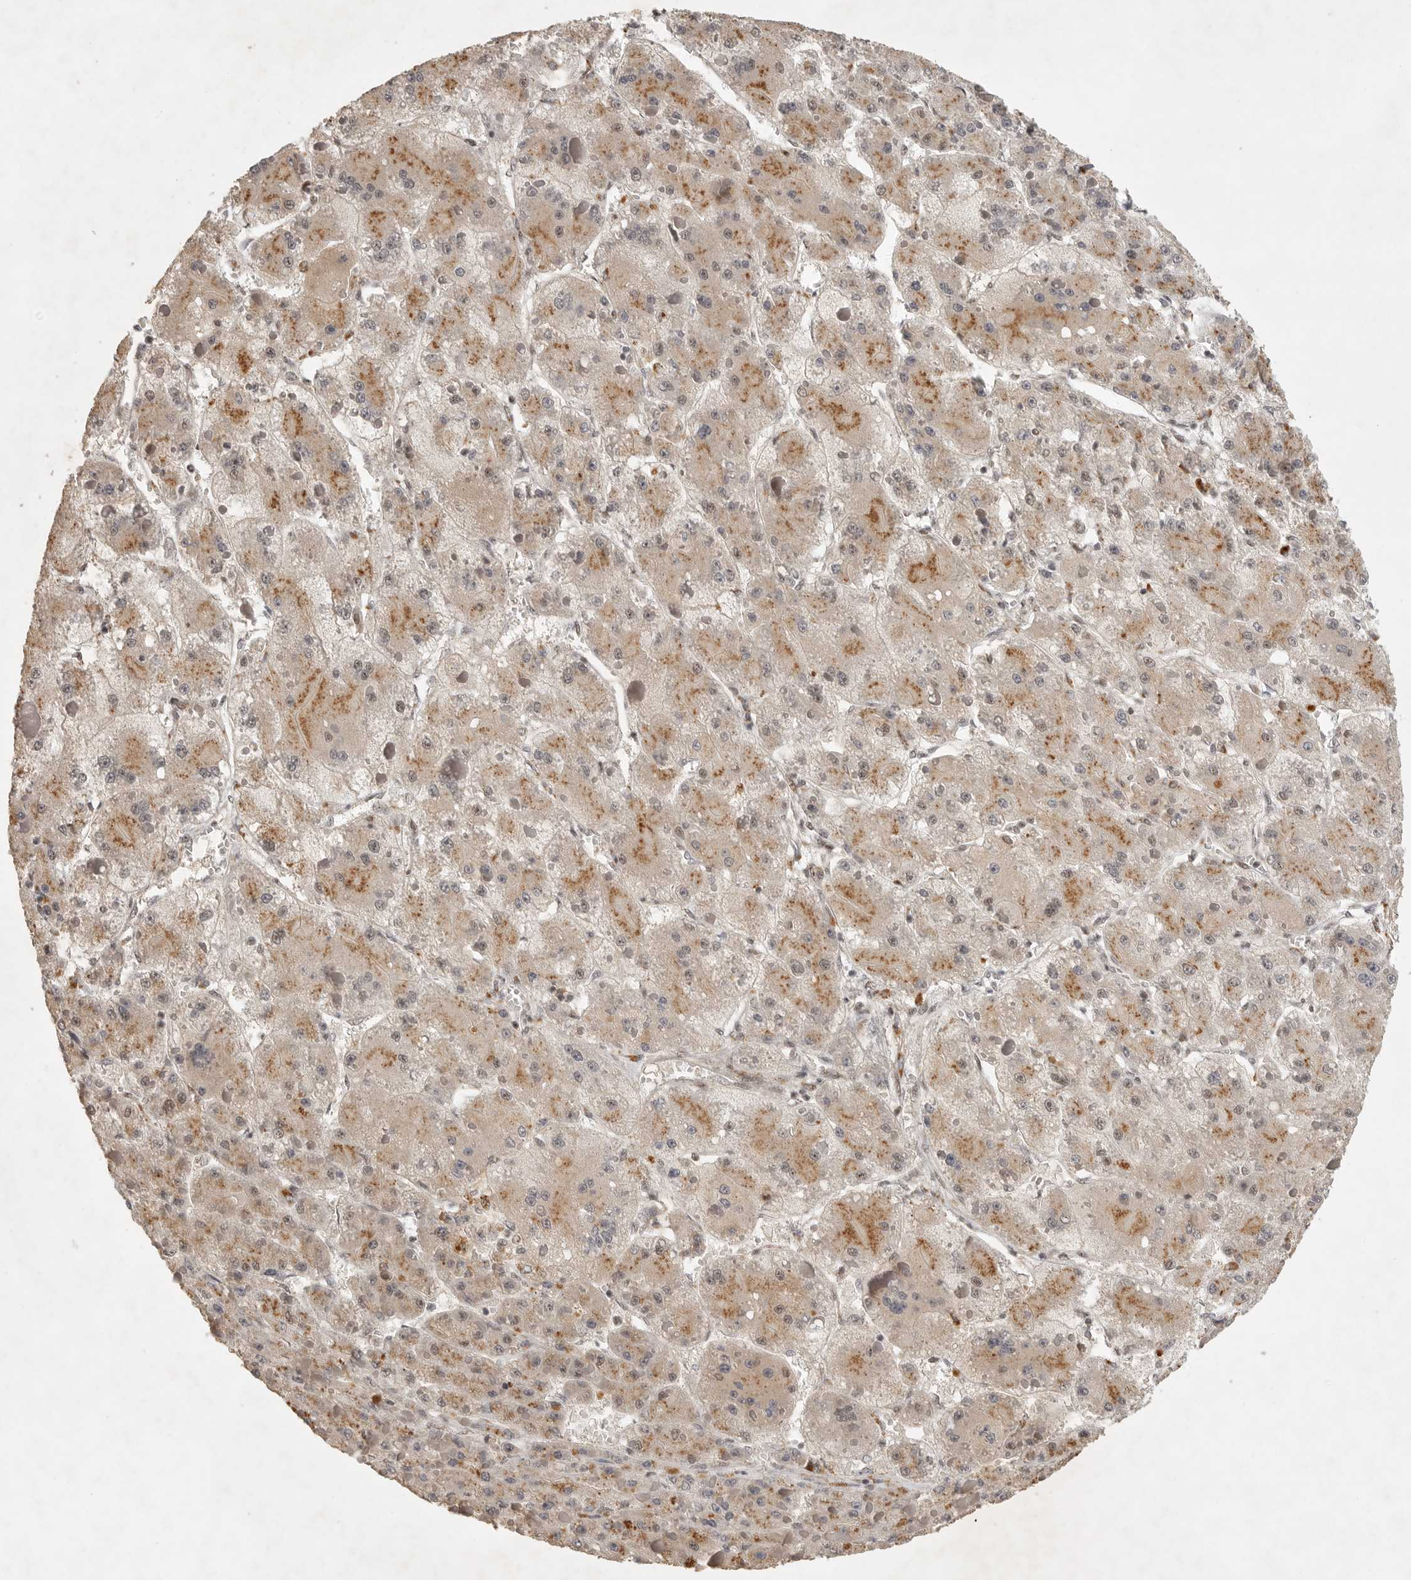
{"staining": {"intensity": "moderate", "quantity": "25%-75%", "location": "cytoplasmic/membranous"}, "tissue": "liver cancer", "cell_type": "Tumor cells", "image_type": "cancer", "snomed": [{"axis": "morphology", "description": "Carcinoma, Hepatocellular, NOS"}, {"axis": "topography", "description": "Liver"}], "caption": "Immunohistochemical staining of human hepatocellular carcinoma (liver) demonstrates medium levels of moderate cytoplasmic/membranous protein staining in approximately 25%-75% of tumor cells.", "gene": "POMP", "patient": {"sex": "female", "age": 73}}